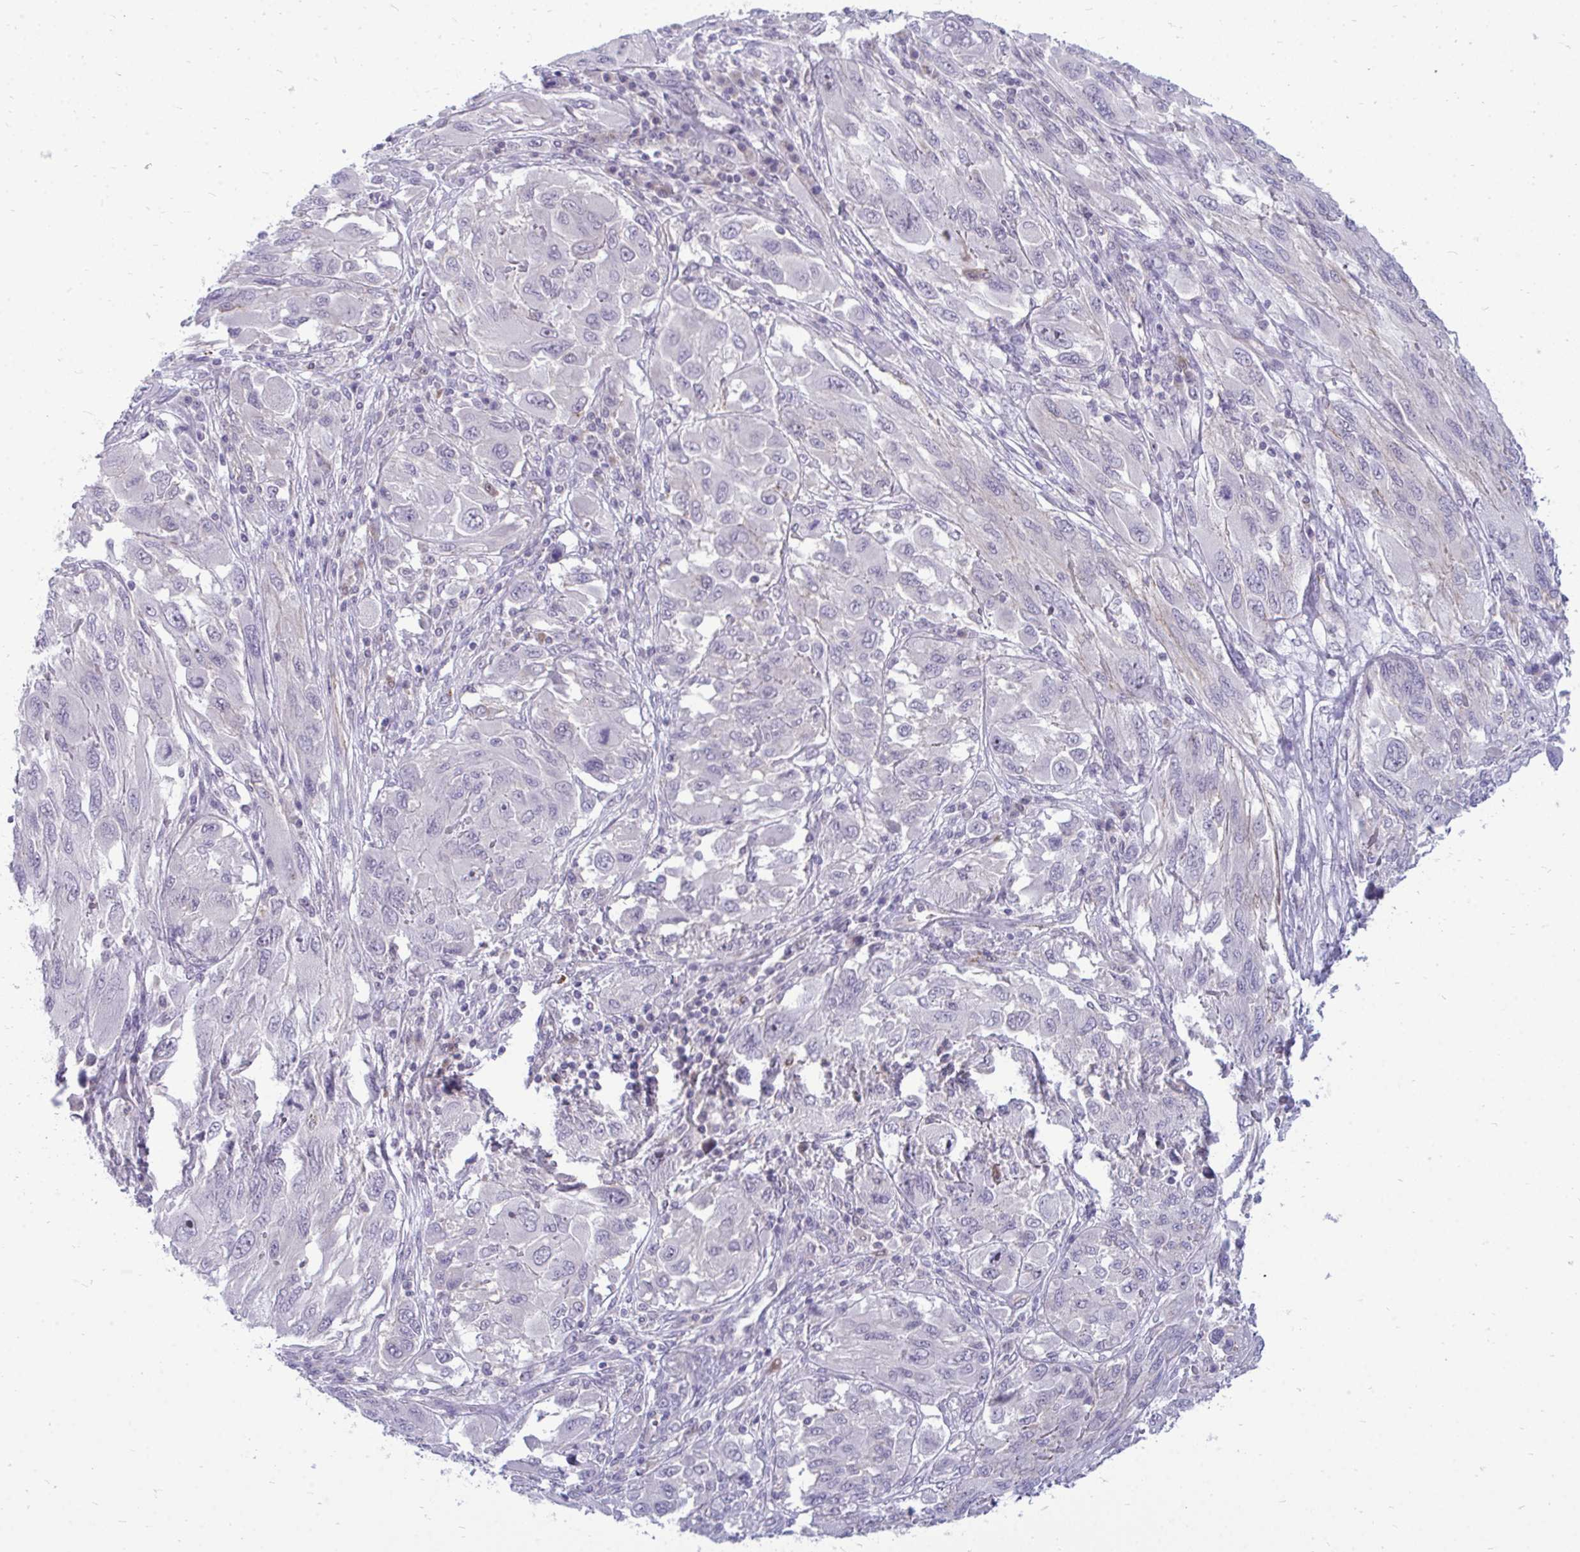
{"staining": {"intensity": "negative", "quantity": "none", "location": "none"}, "tissue": "melanoma", "cell_type": "Tumor cells", "image_type": "cancer", "snomed": [{"axis": "morphology", "description": "Malignant melanoma, NOS"}, {"axis": "topography", "description": "Skin"}], "caption": "Immunohistochemical staining of human malignant melanoma displays no significant staining in tumor cells. Nuclei are stained in blue.", "gene": "ACSL5", "patient": {"sex": "female", "age": 91}}